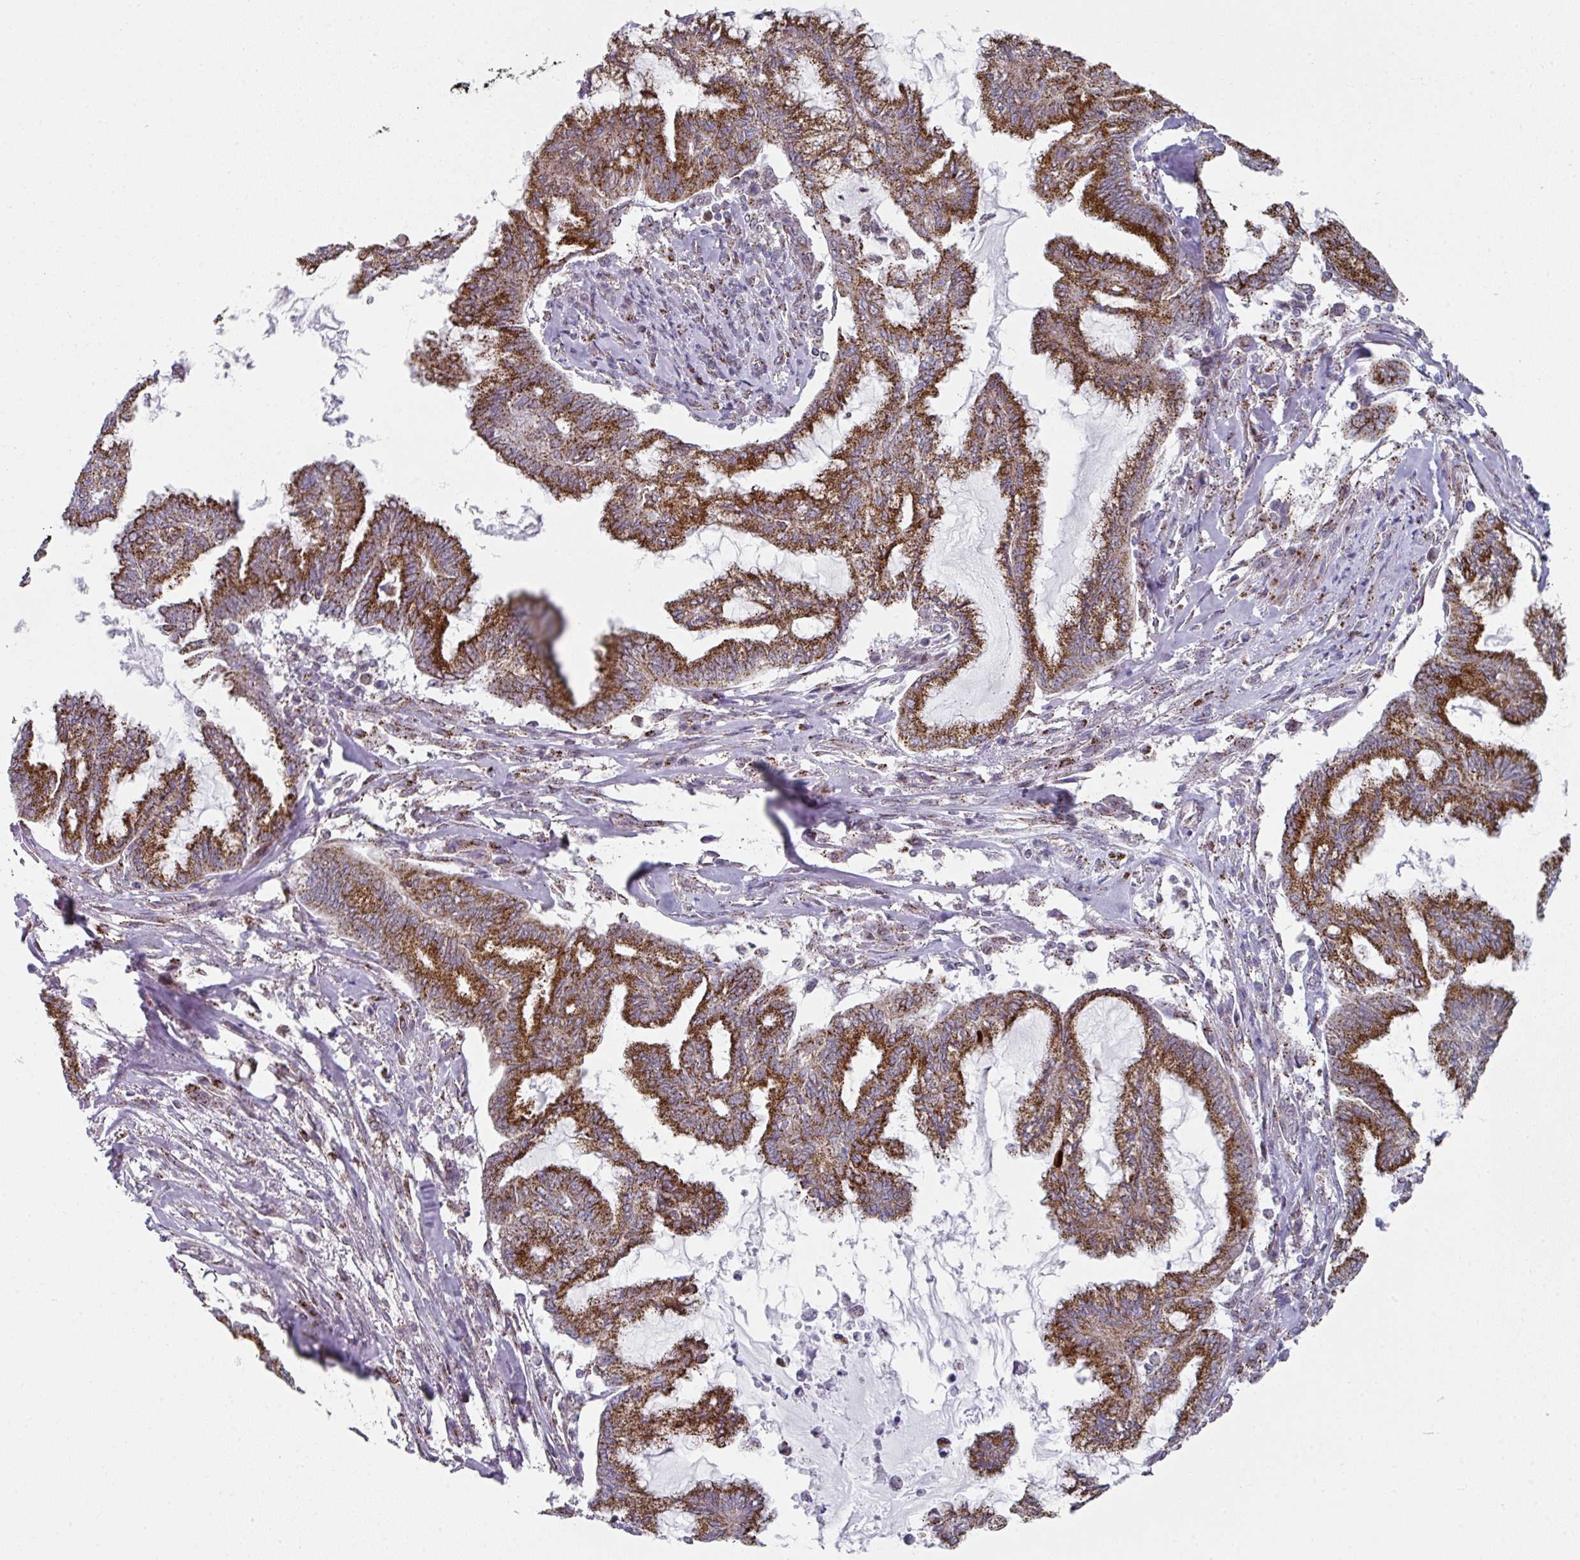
{"staining": {"intensity": "strong", "quantity": ">75%", "location": "cytoplasmic/membranous"}, "tissue": "endometrial cancer", "cell_type": "Tumor cells", "image_type": "cancer", "snomed": [{"axis": "morphology", "description": "Adenocarcinoma, NOS"}, {"axis": "topography", "description": "Endometrium"}], "caption": "Endometrial cancer (adenocarcinoma) tissue exhibits strong cytoplasmic/membranous positivity in approximately >75% of tumor cells, visualized by immunohistochemistry.", "gene": "CCDC85B", "patient": {"sex": "female", "age": 86}}